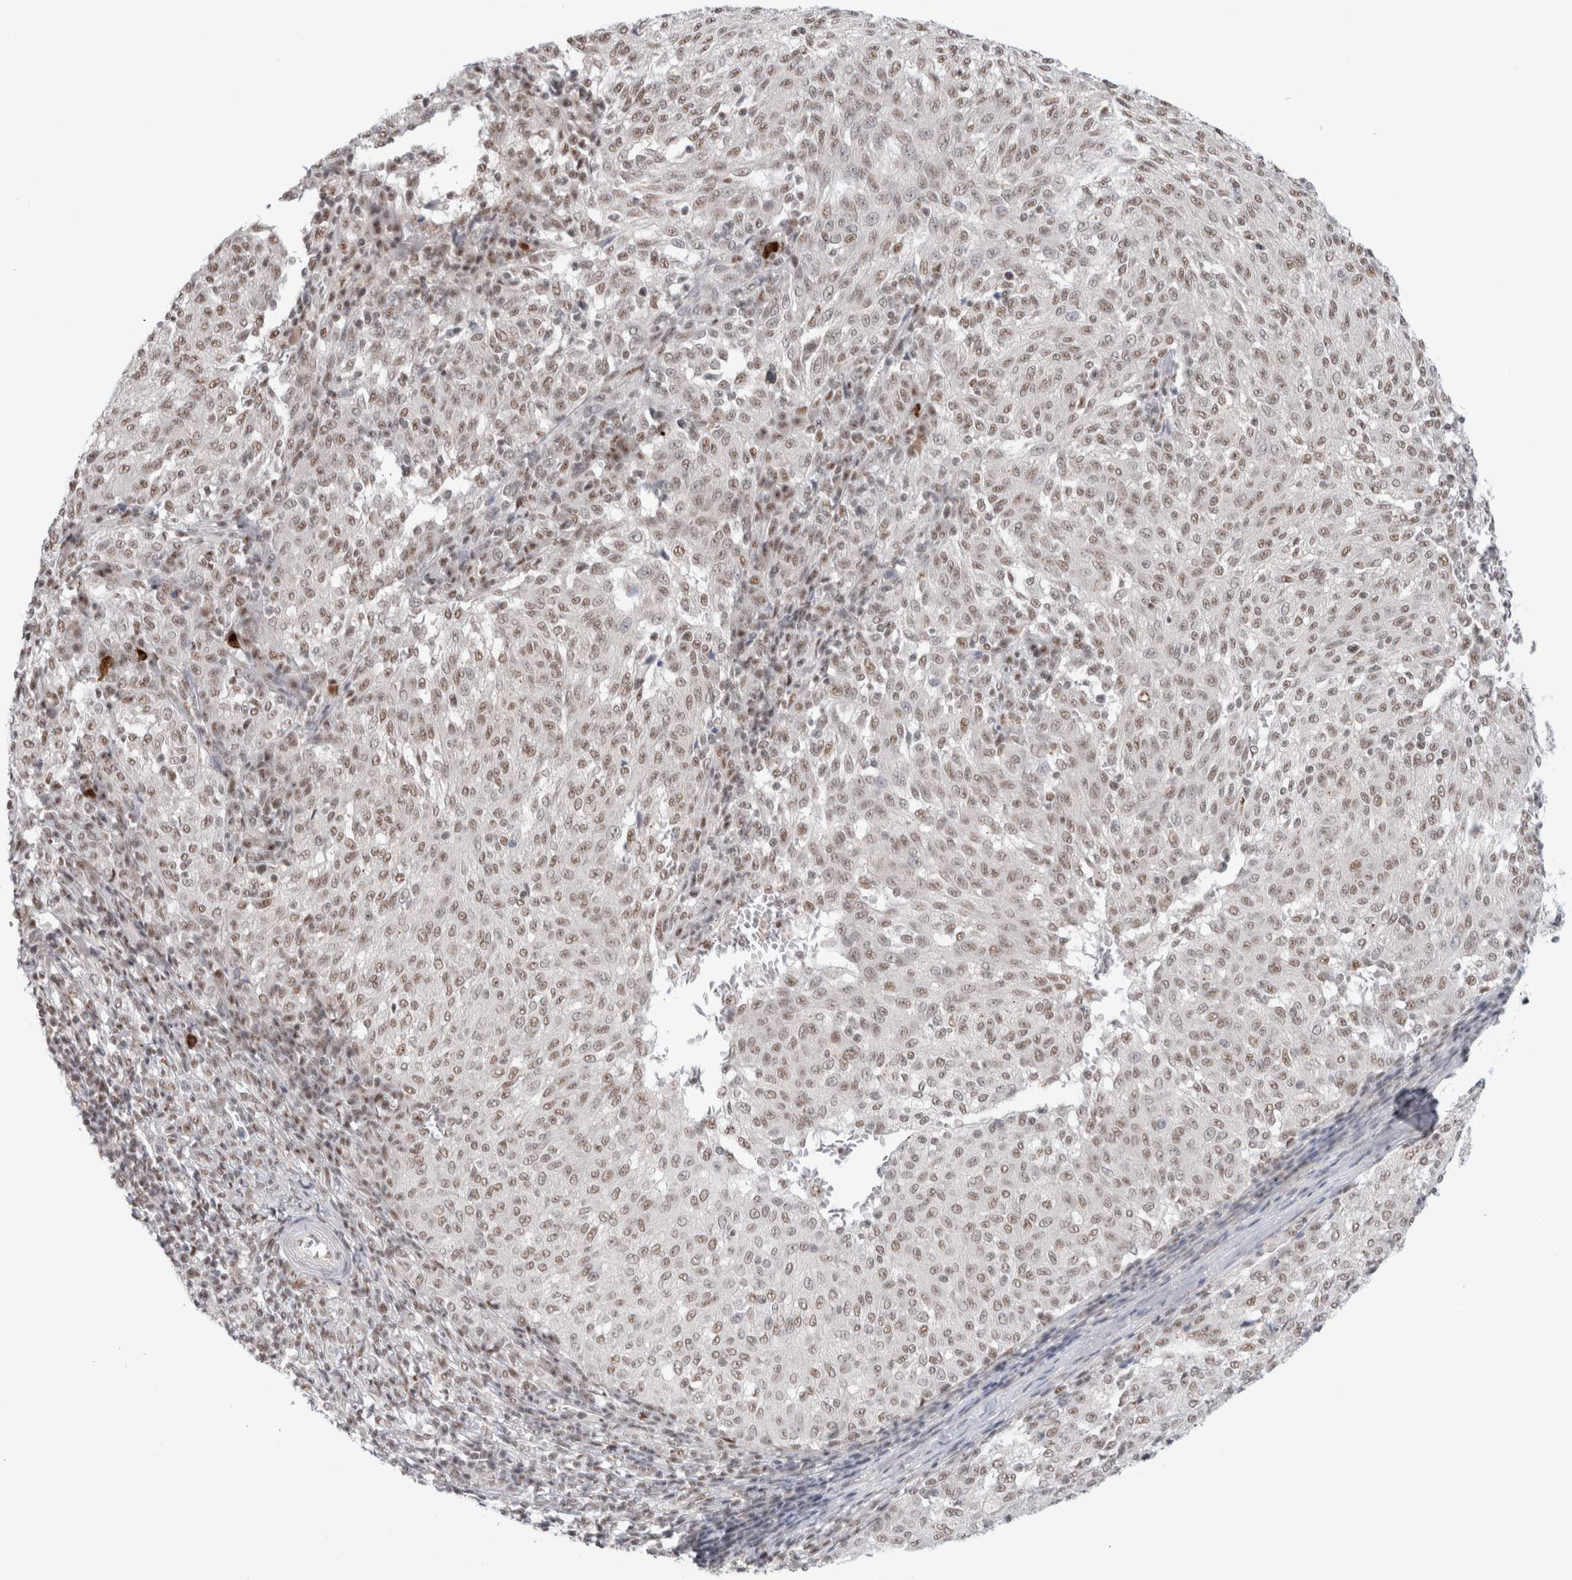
{"staining": {"intensity": "weak", "quantity": ">75%", "location": "nuclear"}, "tissue": "melanoma", "cell_type": "Tumor cells", "image_type": "cancer", "snomed": [{"axis": "morphology", "description": "Malignant melanoma, NOS"}, {"axis": "topography", "description": "Skin"}], "caption": "Immunohistochemical staining of malignant melanoma shows low levels of weak nuclear protein staining in about >75% of tumor cells.", "gene": "TRMT12", "patient": {"sex": "female", "age": 72}}